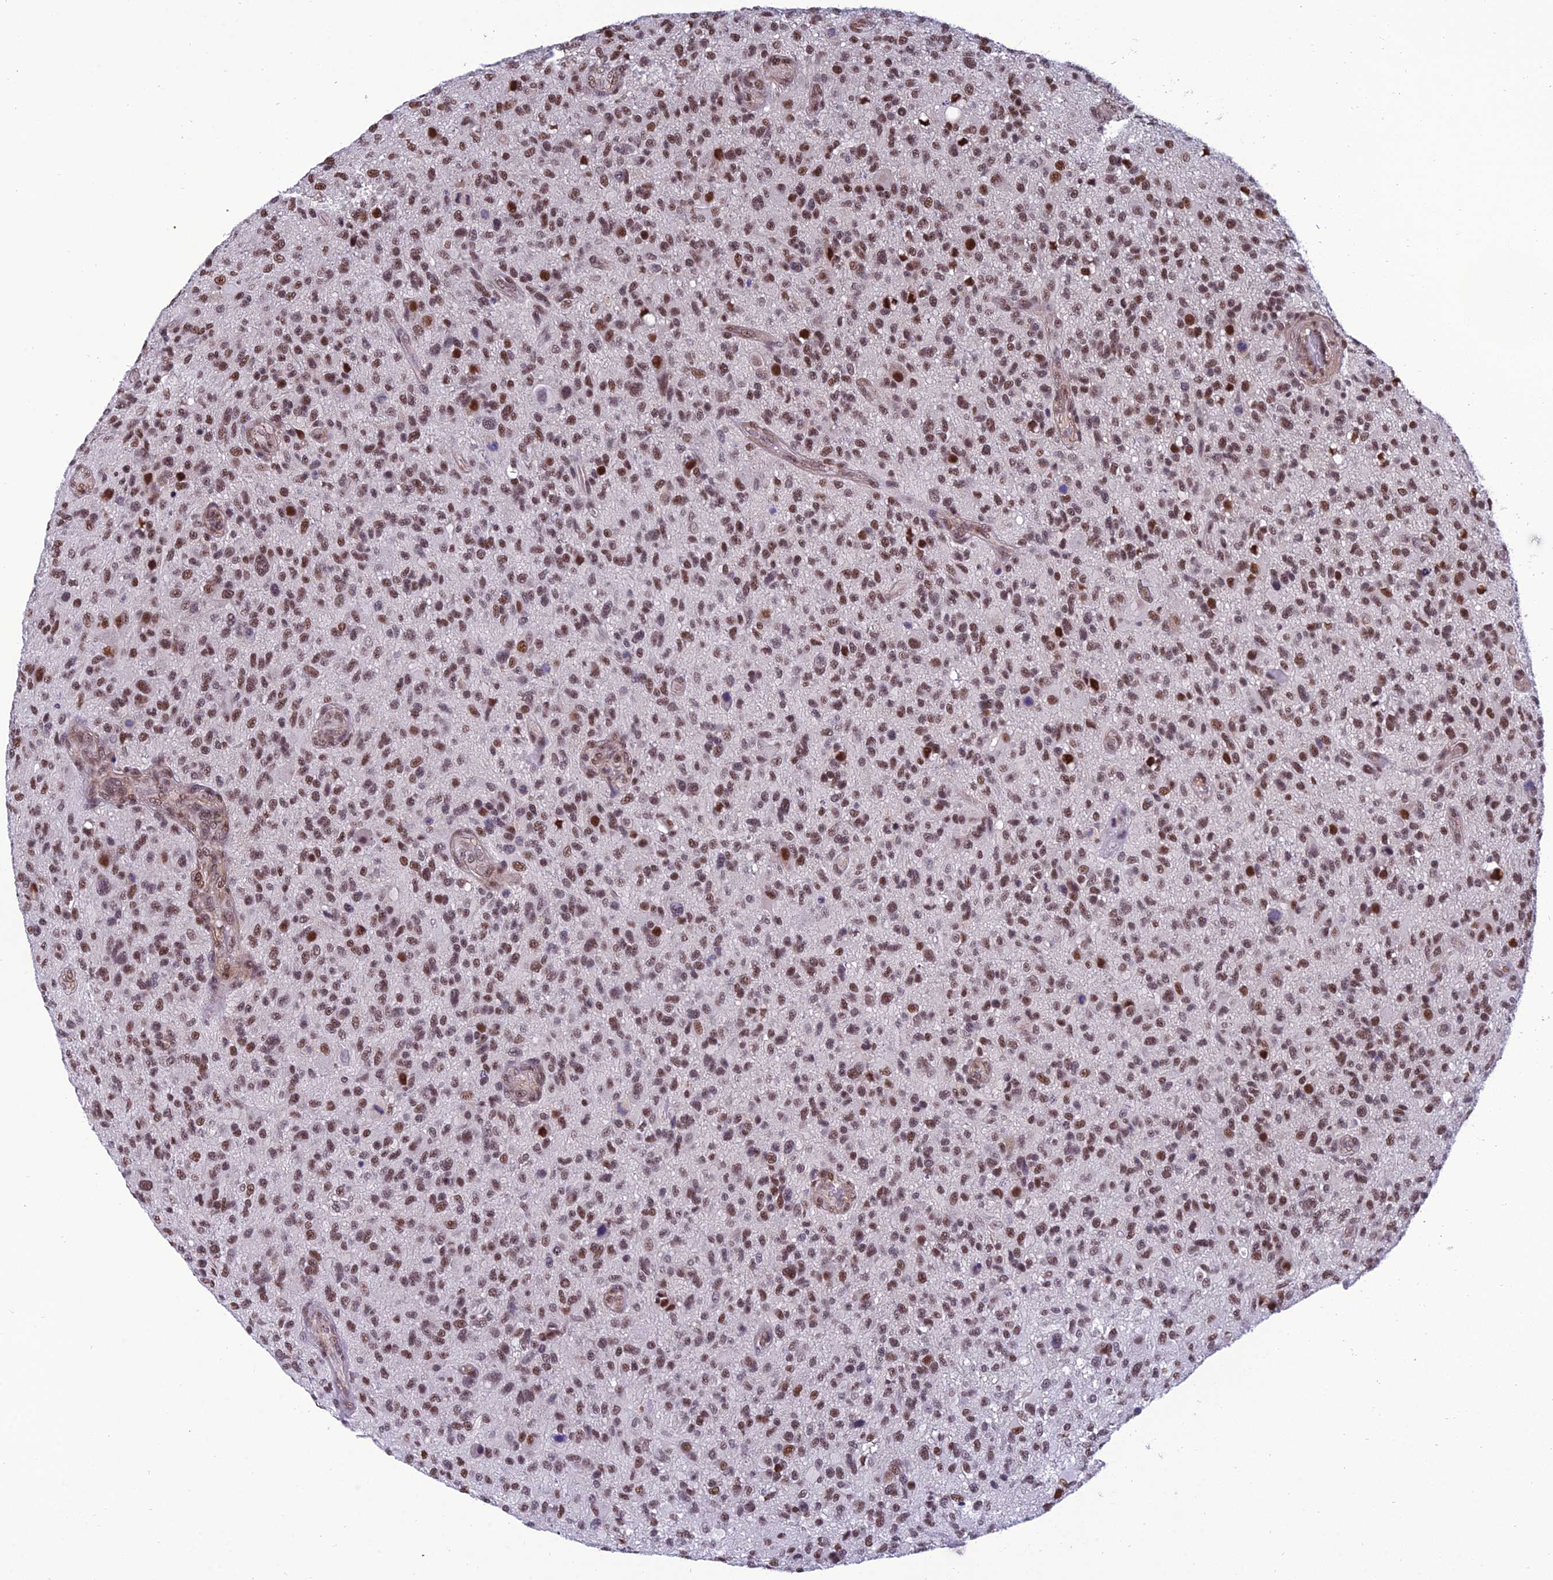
{"staining": {"intensity": "moderate", "quantity": ">75%", "location": "nuclear"}, "tissue": "glioma", "cell_type": "Tumor cells", "image_type": "cancer", "snomed": [{"axis": "morphology", "description": "Glioma, malignant, High grade"}, {"axis": "topography", "description": "Brain"}], "caption": "Immunohistochemical staining of human glioma reveals medium levels of moderate nuclear positivity in approximately >75% of tumor cells.", "gene": "RSRC1", "patient": {"sex": "male", "age": 47}}